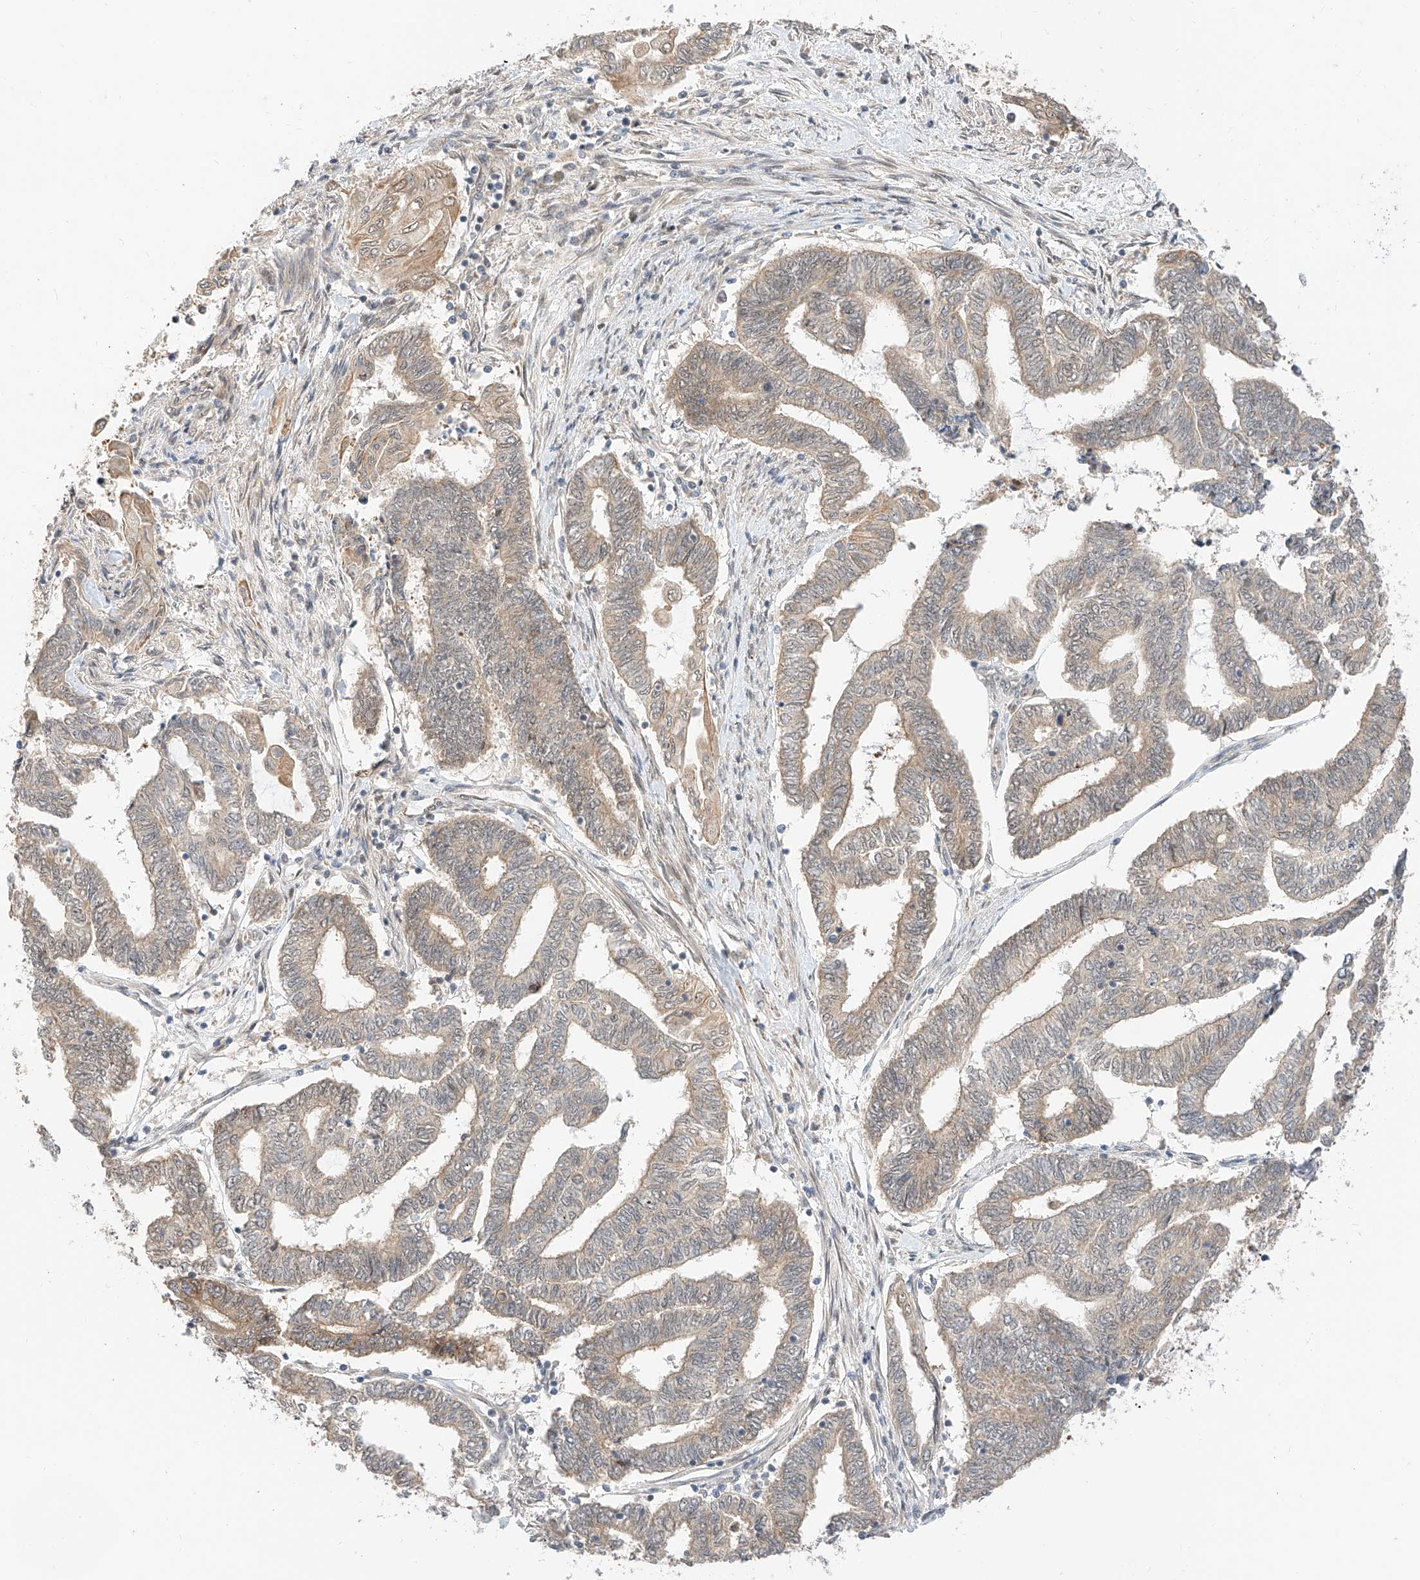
{"staining": {"intensity": "negative", "quantity": "none", "location": "none"}, "tissue": "endometrial cancer", "cell_type": "Tumor cells", "image_type": "cancer", "snomed": [{"axis": "morphology", "description": "Adenocarcinoma, NOS"}, {"axis": "topography", "description": "Uterus"}, {"axis": "topography", "description": "Endometrium"}], "caption": "Immunohistochemistry histopathology image of neoplastic tissue: endometrial cancer stained with DAB (3,3'-diaminobenzidine) reveals no significant protein expression in tumor cells.", "gene": "EIF4H", "patient": {"sex": "female", "age": 70}}